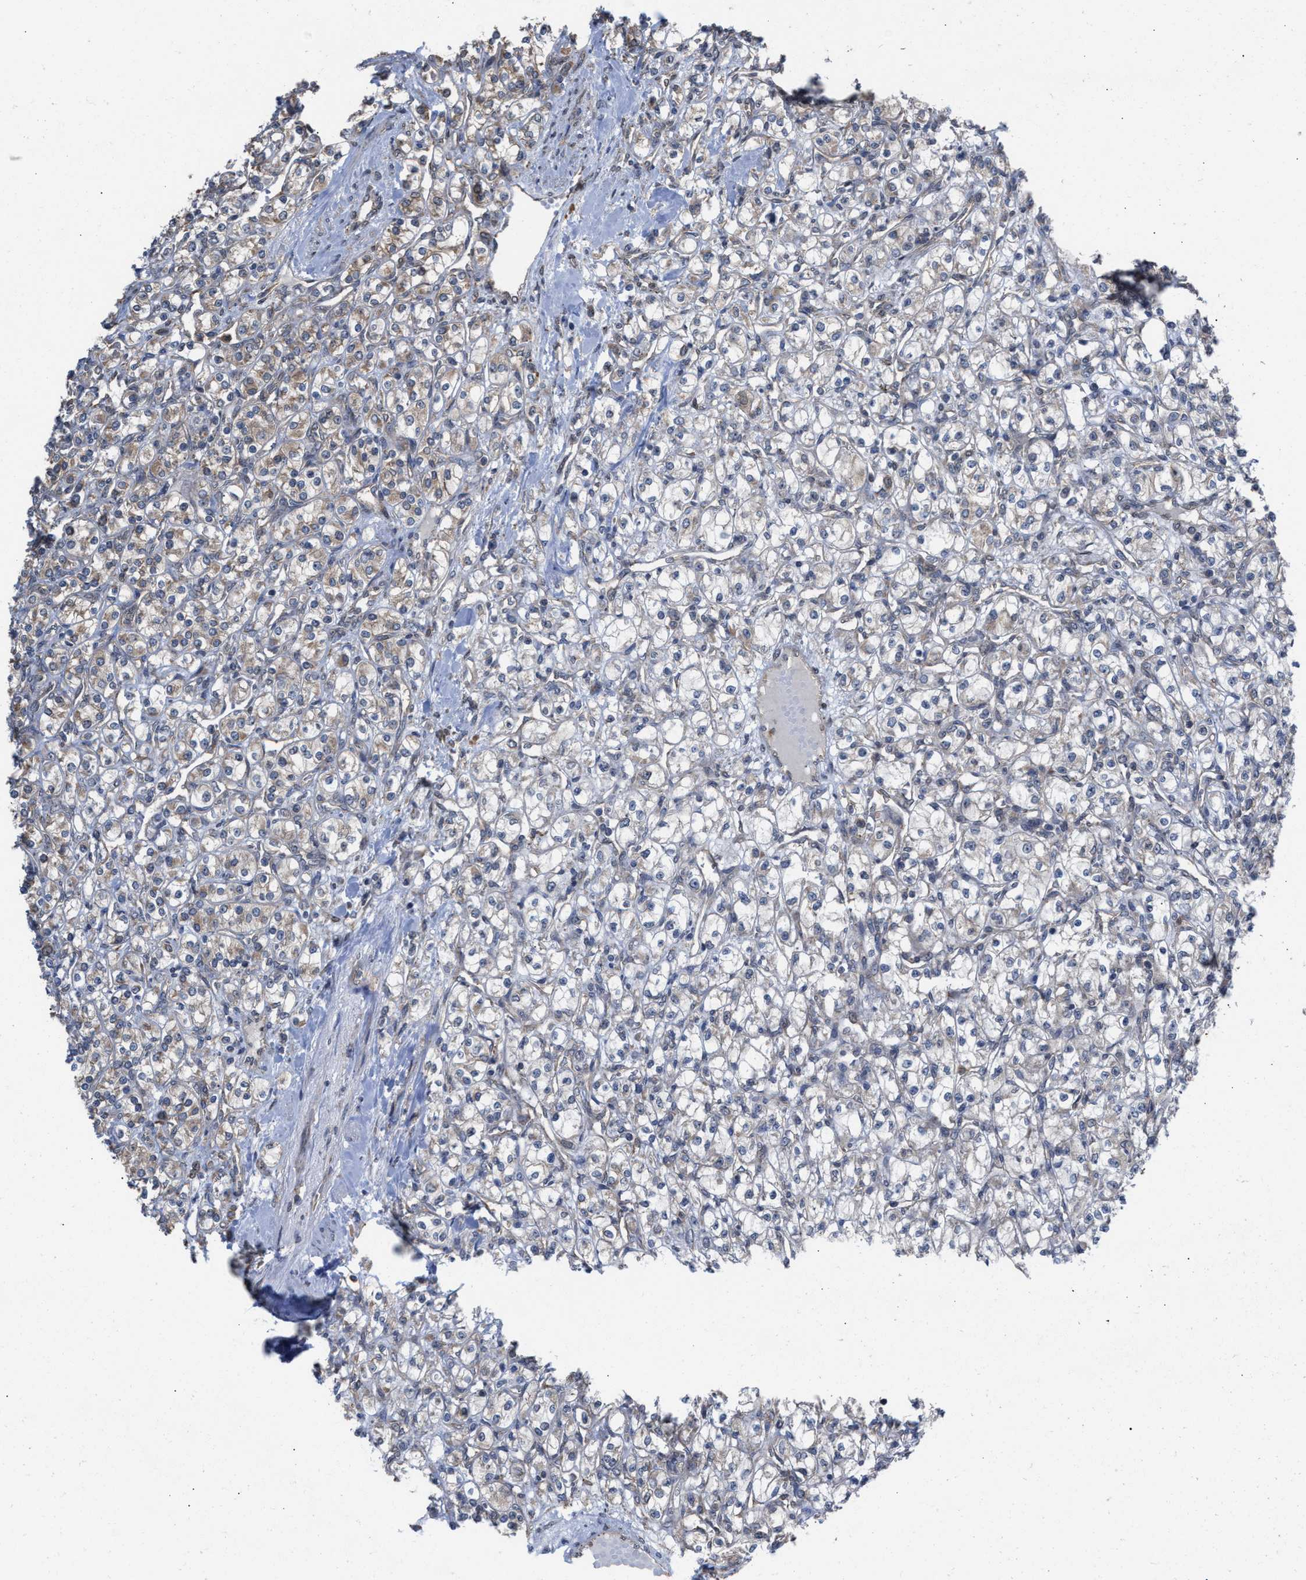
{"staining": {"intensity": "weak", "quantity": "<25%", "location": "cytoplasmic/membranous"}, "tissue": "renal cancer", "cell_type": "Tumor cells", "image_type": "cancer", "snomed": [{"axis": "morphology", "description": "Adenocarcinoma, NOS"}, {"axis": "topography", "description": "Kidney"}], "caption": "This image is of renal cancer (adenocarcinoma) stained with IHC to label a protein in brown with the nuclei are counter-stained blue. There is no staining in tumor cells.", "gene": "TP53BP2", "patient": {"sex": "male", "age": 77}}